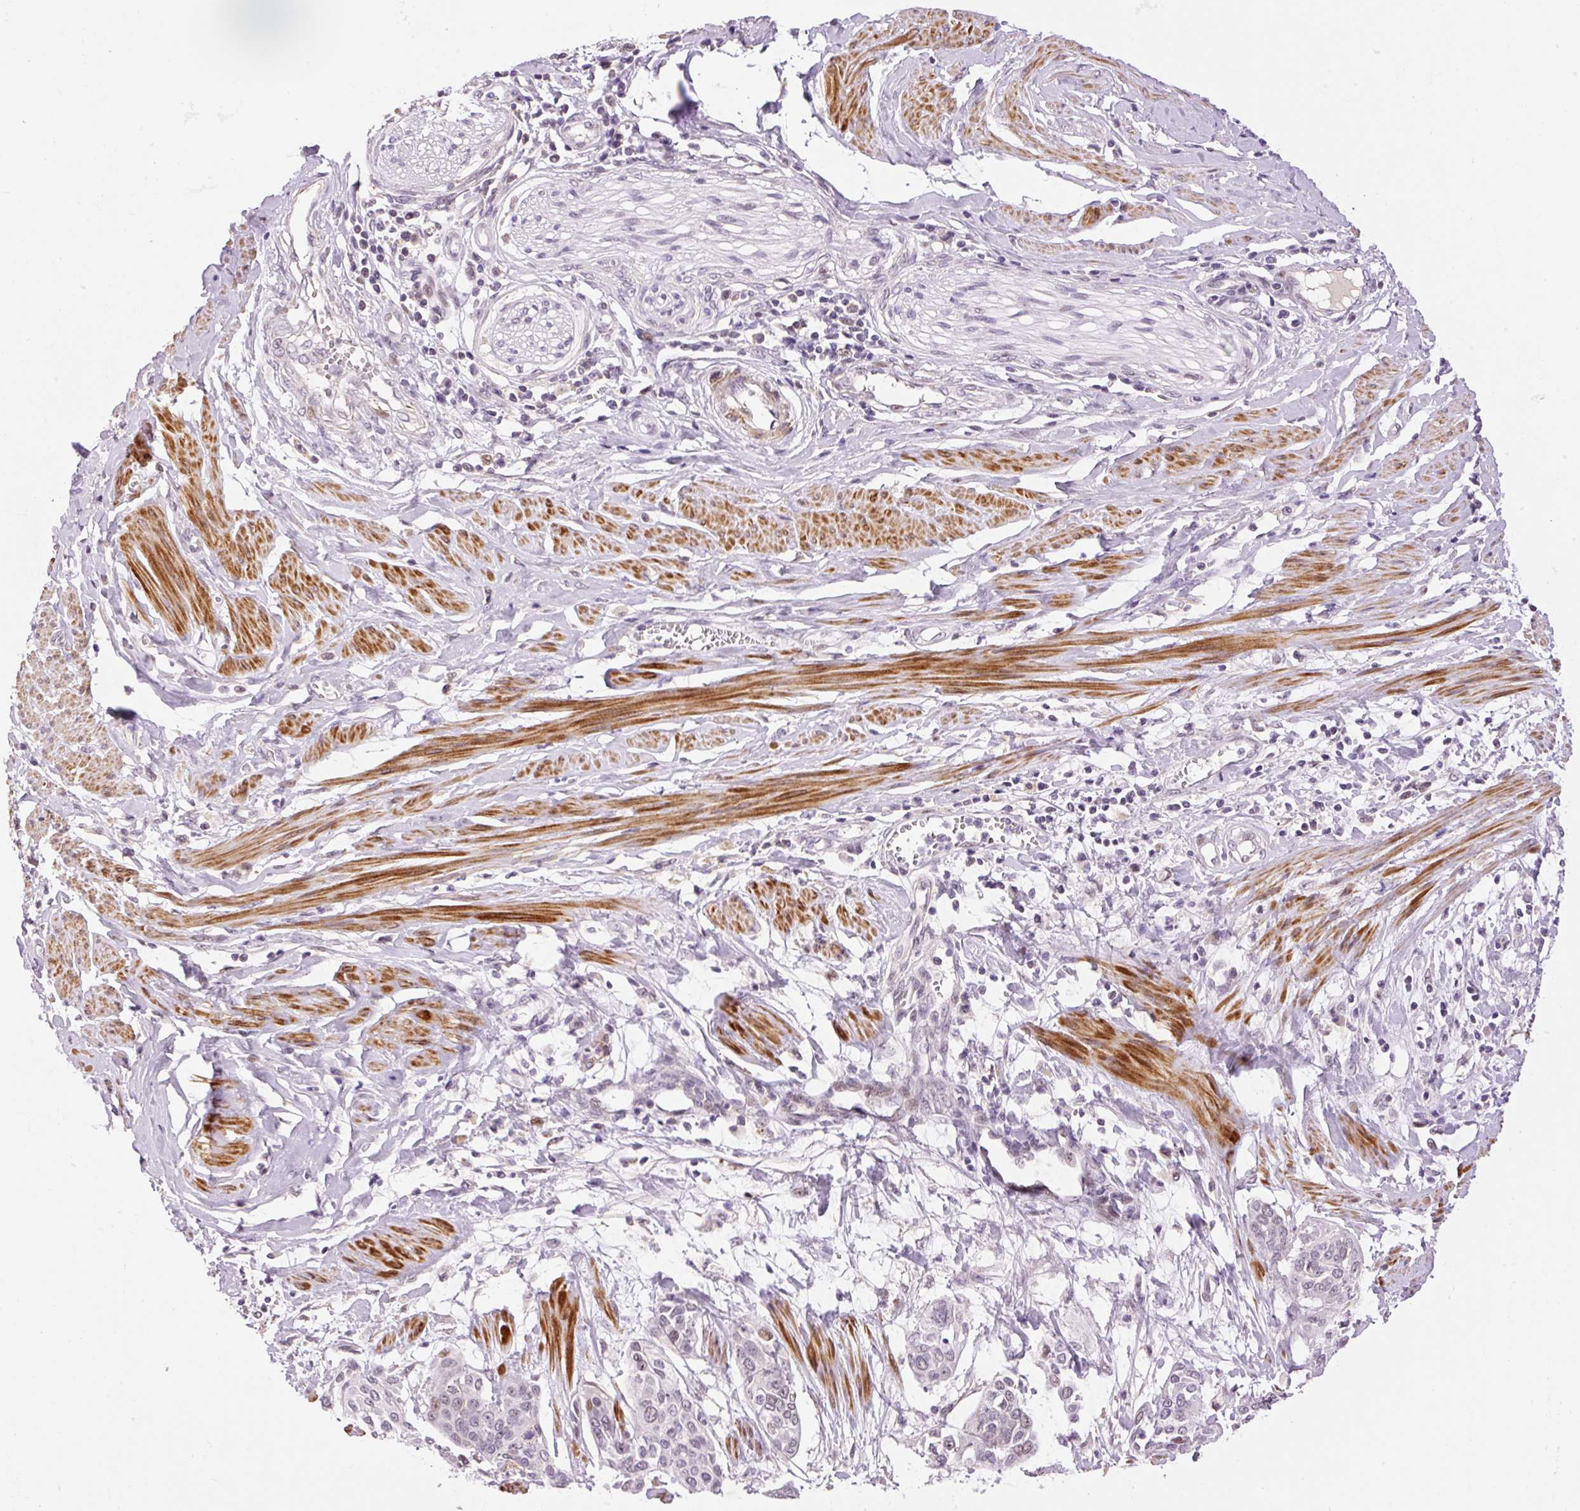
{"staining": {"intensity": "negative", "quantity": "none", "location": "none"}, "tissue": "cervical cancer", "cell_type": "Tumor cells", "image_type": "cancer", "snomed": [{"axis": "morphology", "description": "Squamous cell carcinoma, NOS"}, {"axis": "topography", "description": "Cervix"}], "caption": "Immunohistochemical staining of cervical cancer (squamous cell carcinoma) shows no significant positivity in tumor cells.", "gene": "HNF1A", "patient": {"sex": "female", "age": 44}}